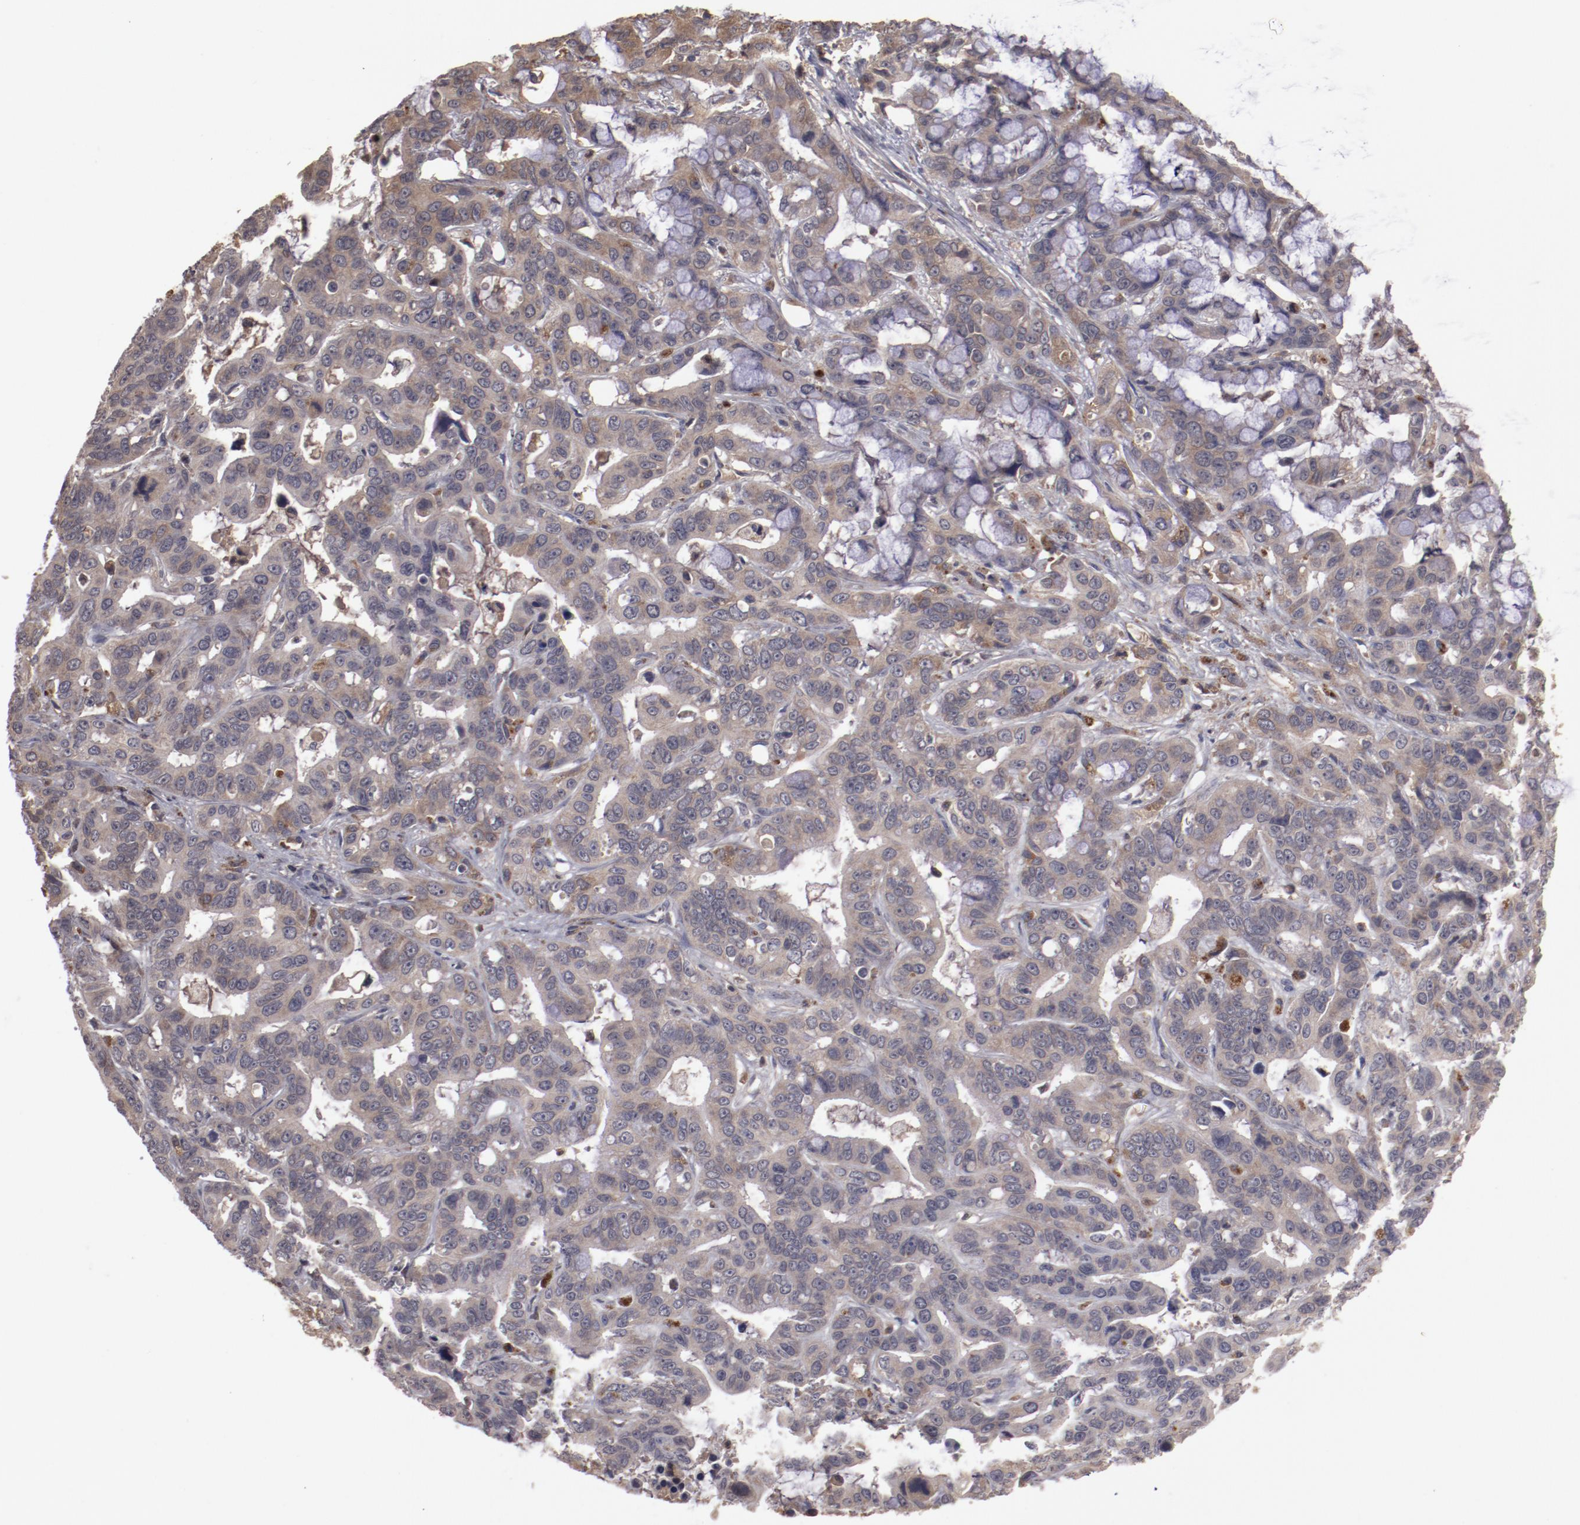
{"staining": {"intensity": "weak", "quantity": ">75%", "location": "cytoplasmic/membranous"}, "tissue": "liver cancer", "cell_type": "Tumor cells", "image_type": "cancer", "snomed": [{"axis": "morphology", "description": "Cholangiocarcinoma"}, {"axis": "topography", "description": "Liver"}], "caption": "IHC (DAB) staining of human liver cancer reveals weak cytoplasmic/membranous protein positivity in about >75% of tumor cells.", "gene": "CP", "patient": {"sex": "female", "age": 65}}